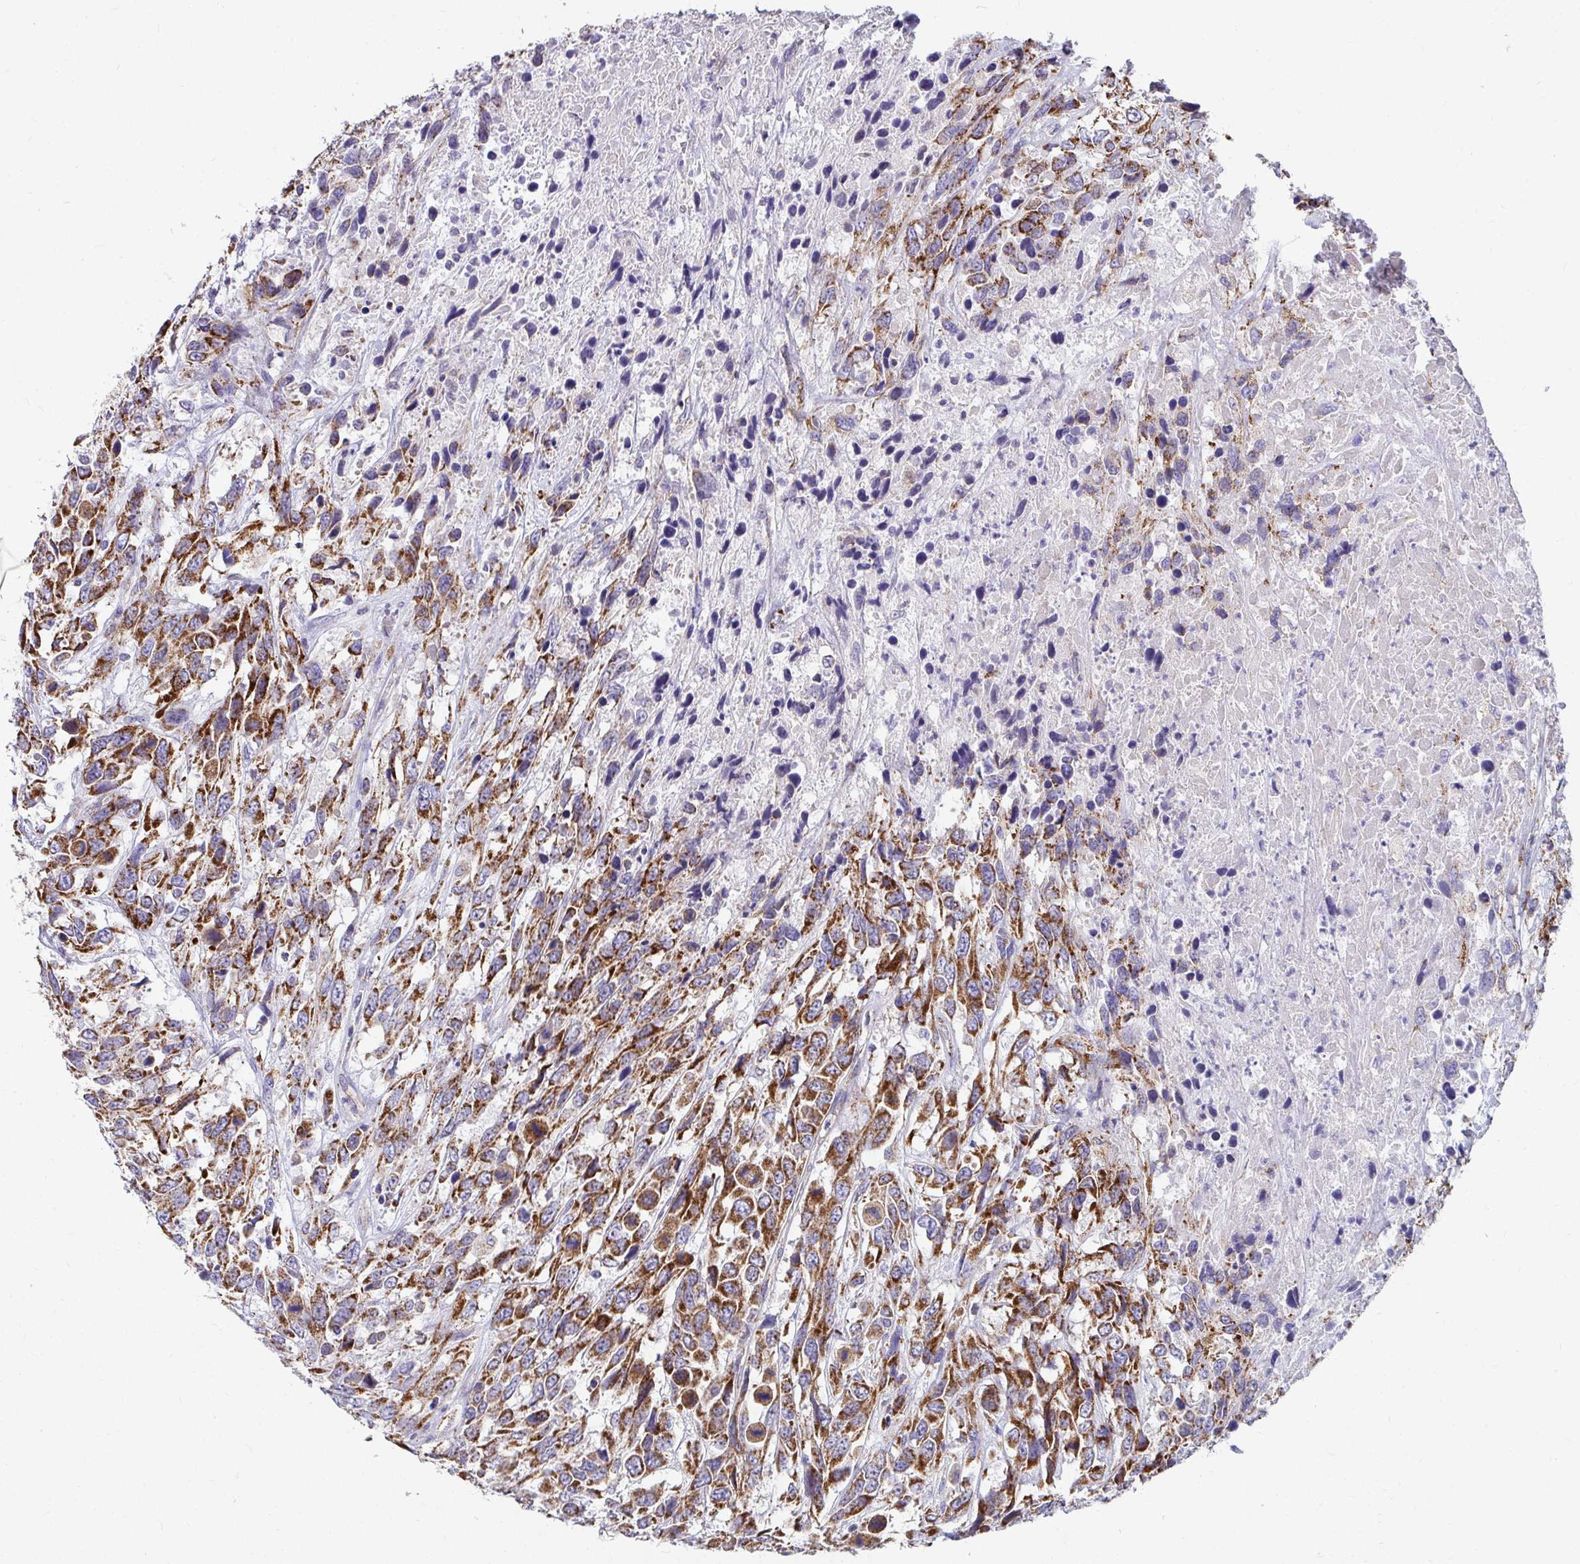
{"staining": {"intensity": "strong", "quantity": ">75%", "location": "cytoplasmic/membranous"}, "tissue": "urothelial cancer", "cell_type": "Tumor cells", "image_type": "cancer", "snomed": [{"axis": "morphology", "description": "Urothelial carcinoma, High grade"}, {"axis": "topography", "description": "Urinary bladder"}], "caption": "Immunohistochemical staining of human high-grade urothelial carcinoma exhibits high levels of strong cytoplasmic/membranous protein expression in about >75% of tumor cells.", "gene": "EXOC5", "patient": {"sex": "female", "age": 70}}